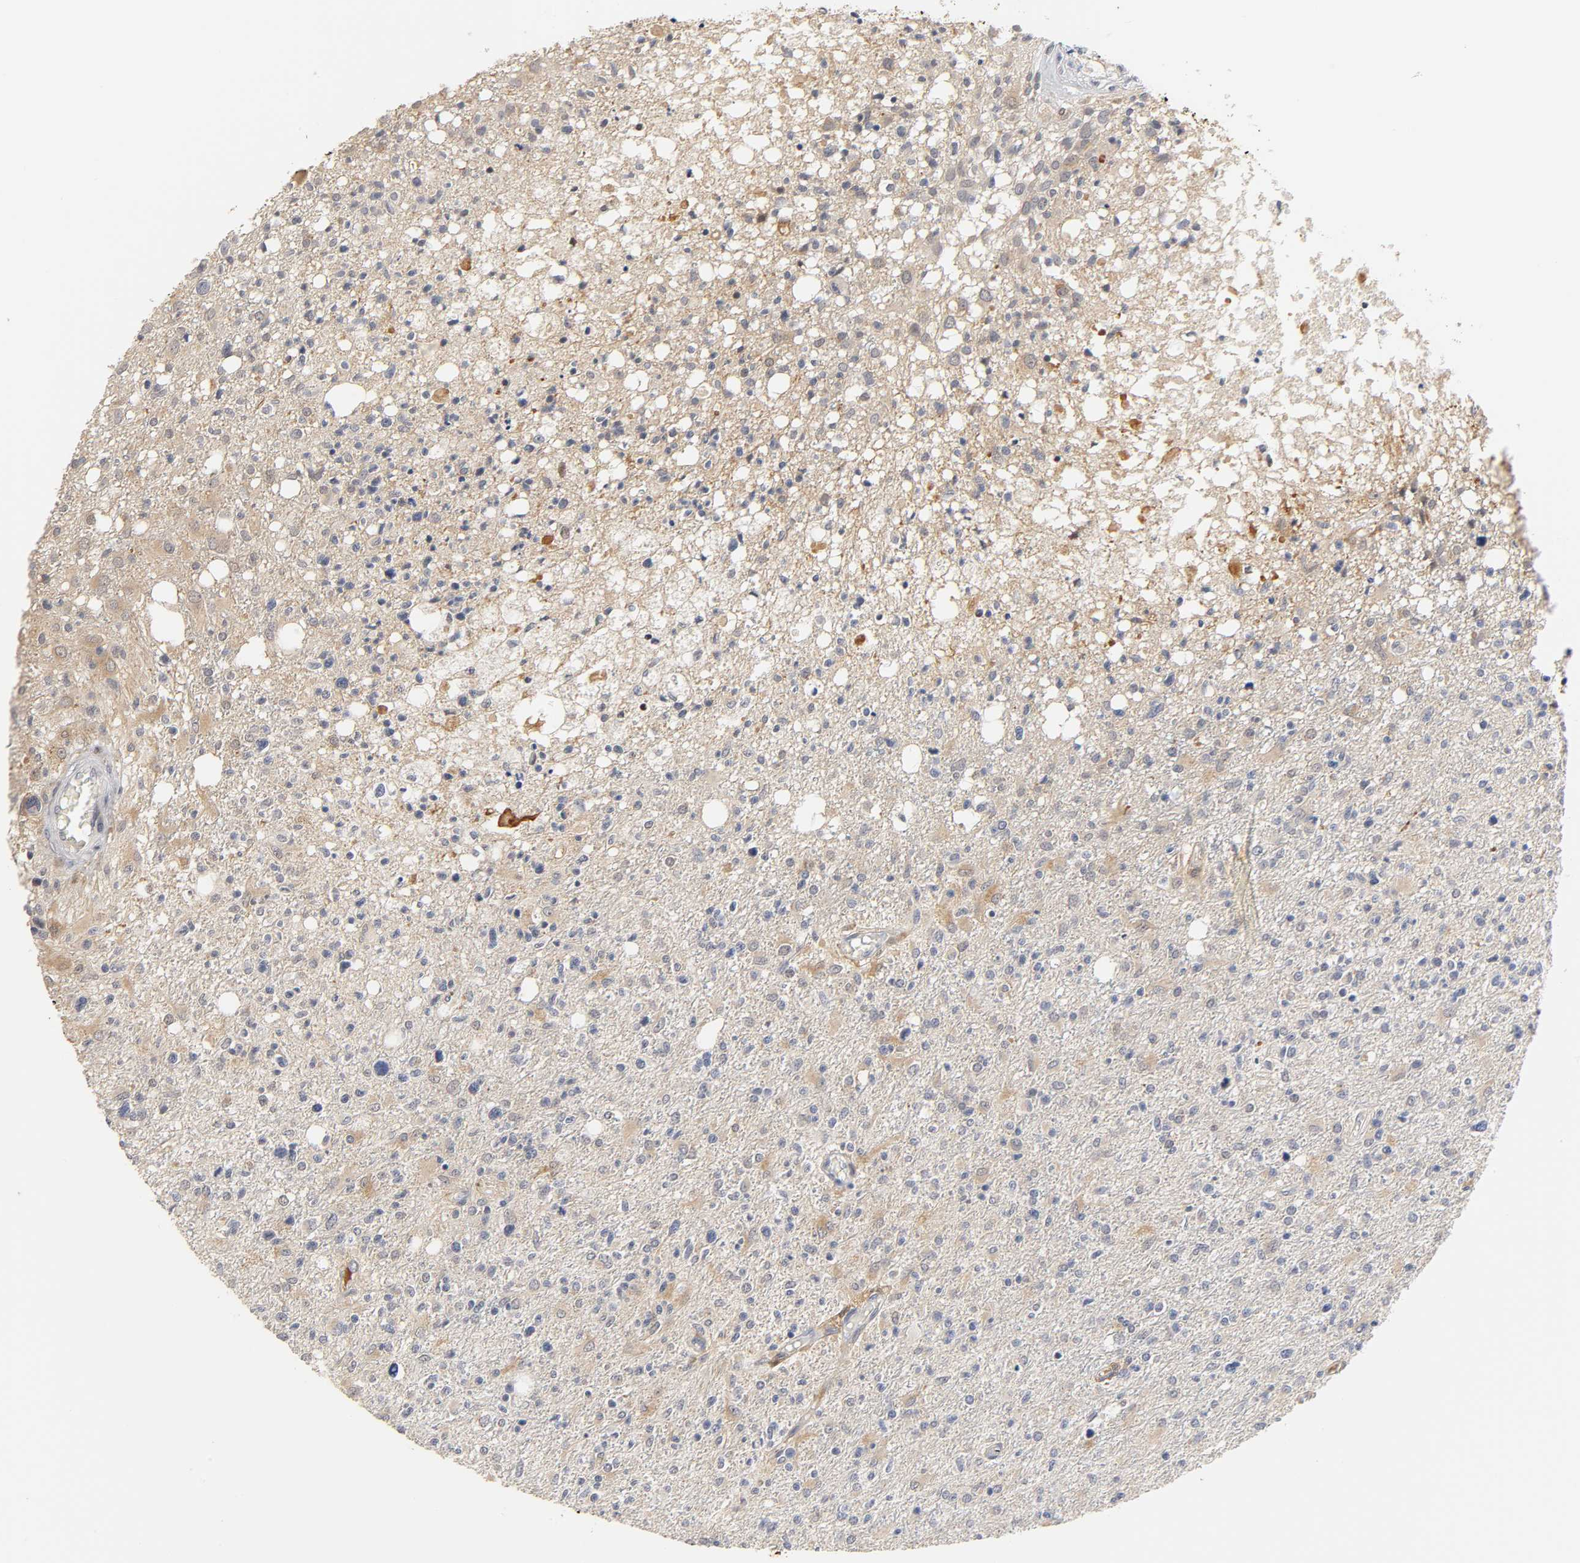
{"staining": {"intensity": "moderate", "quantity": "25%-75%", "location": "cytoplasmic/membranous"}, "tissue": "glioma", "cell_type": "Tumor cells", "image_type": "cancer", "snomed": [{"axis": "morphology", "description": "Glioma, malignant, High grade"}, {"axis": "topography", "description": "Cerebral cortex"}], "caption": "Immunohistochemical staining of human malignant high-grade glioma demonstrates medium levels of moderate cytoplasmic/membranous protein expression in approximately 25%-75% of tumor cells. (Stains: DAB in brown, nuclei in blue, Microscopy: brightfield microscopy at high magnification).", "gene": "GSTZ1", "patient": {"sex": "male", "age": 76}}